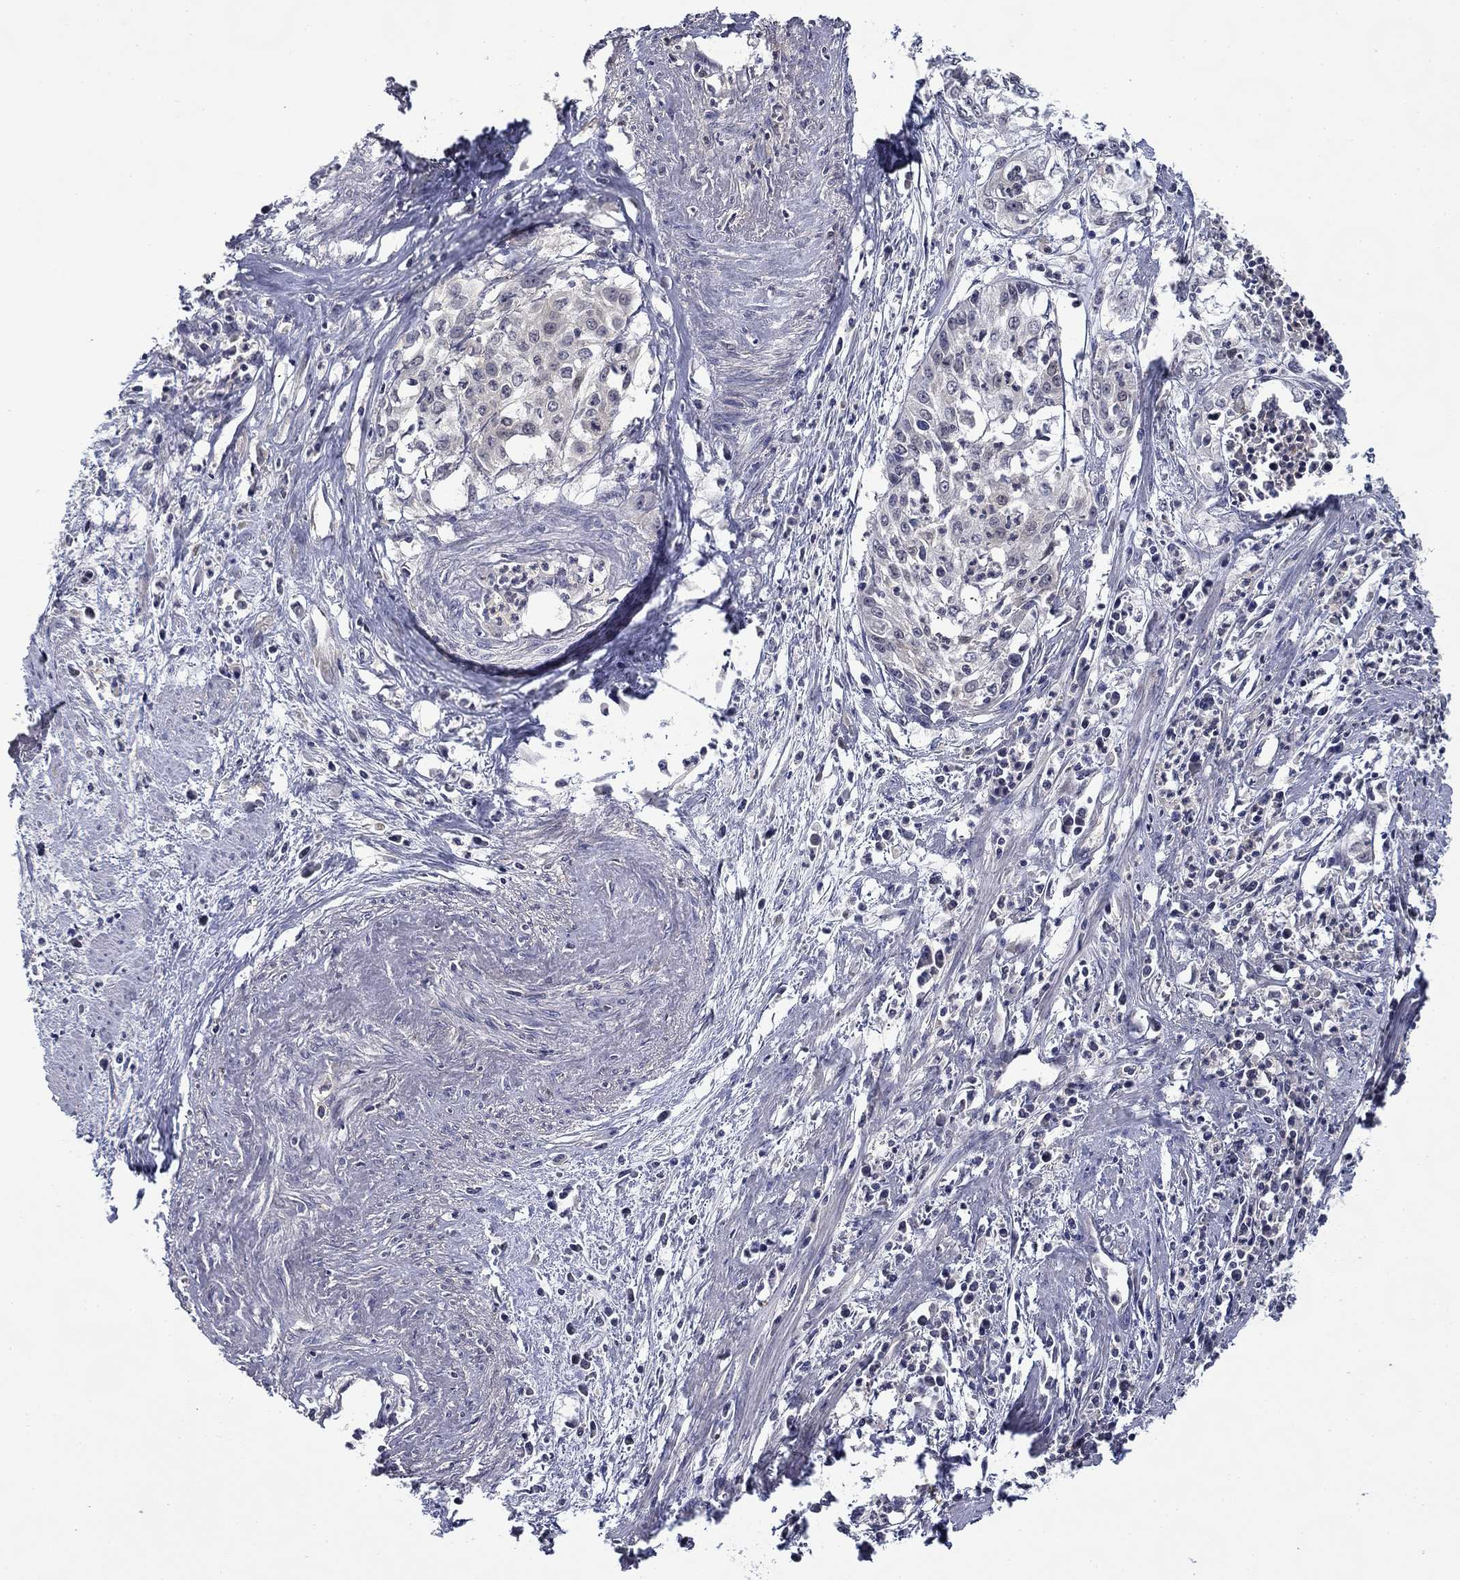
{"staining": {"intensity": "negative", "quantity": "none", "location": "none"}, "tissue": "cervical cancer", "cell_type": "Tumor cells", "image_type": "cancer", "snomed": [{"axis": "morphology", "description": "Squamous cell carcinoma, NOS"}, {"axis": "topography", "description": "Cervix"}], "caption": "Protein analysis of cervical cancer reveals no significant staining in tumor cells.", "gene": "DDTL", "patient": {"sex": "female", "age": 39}}